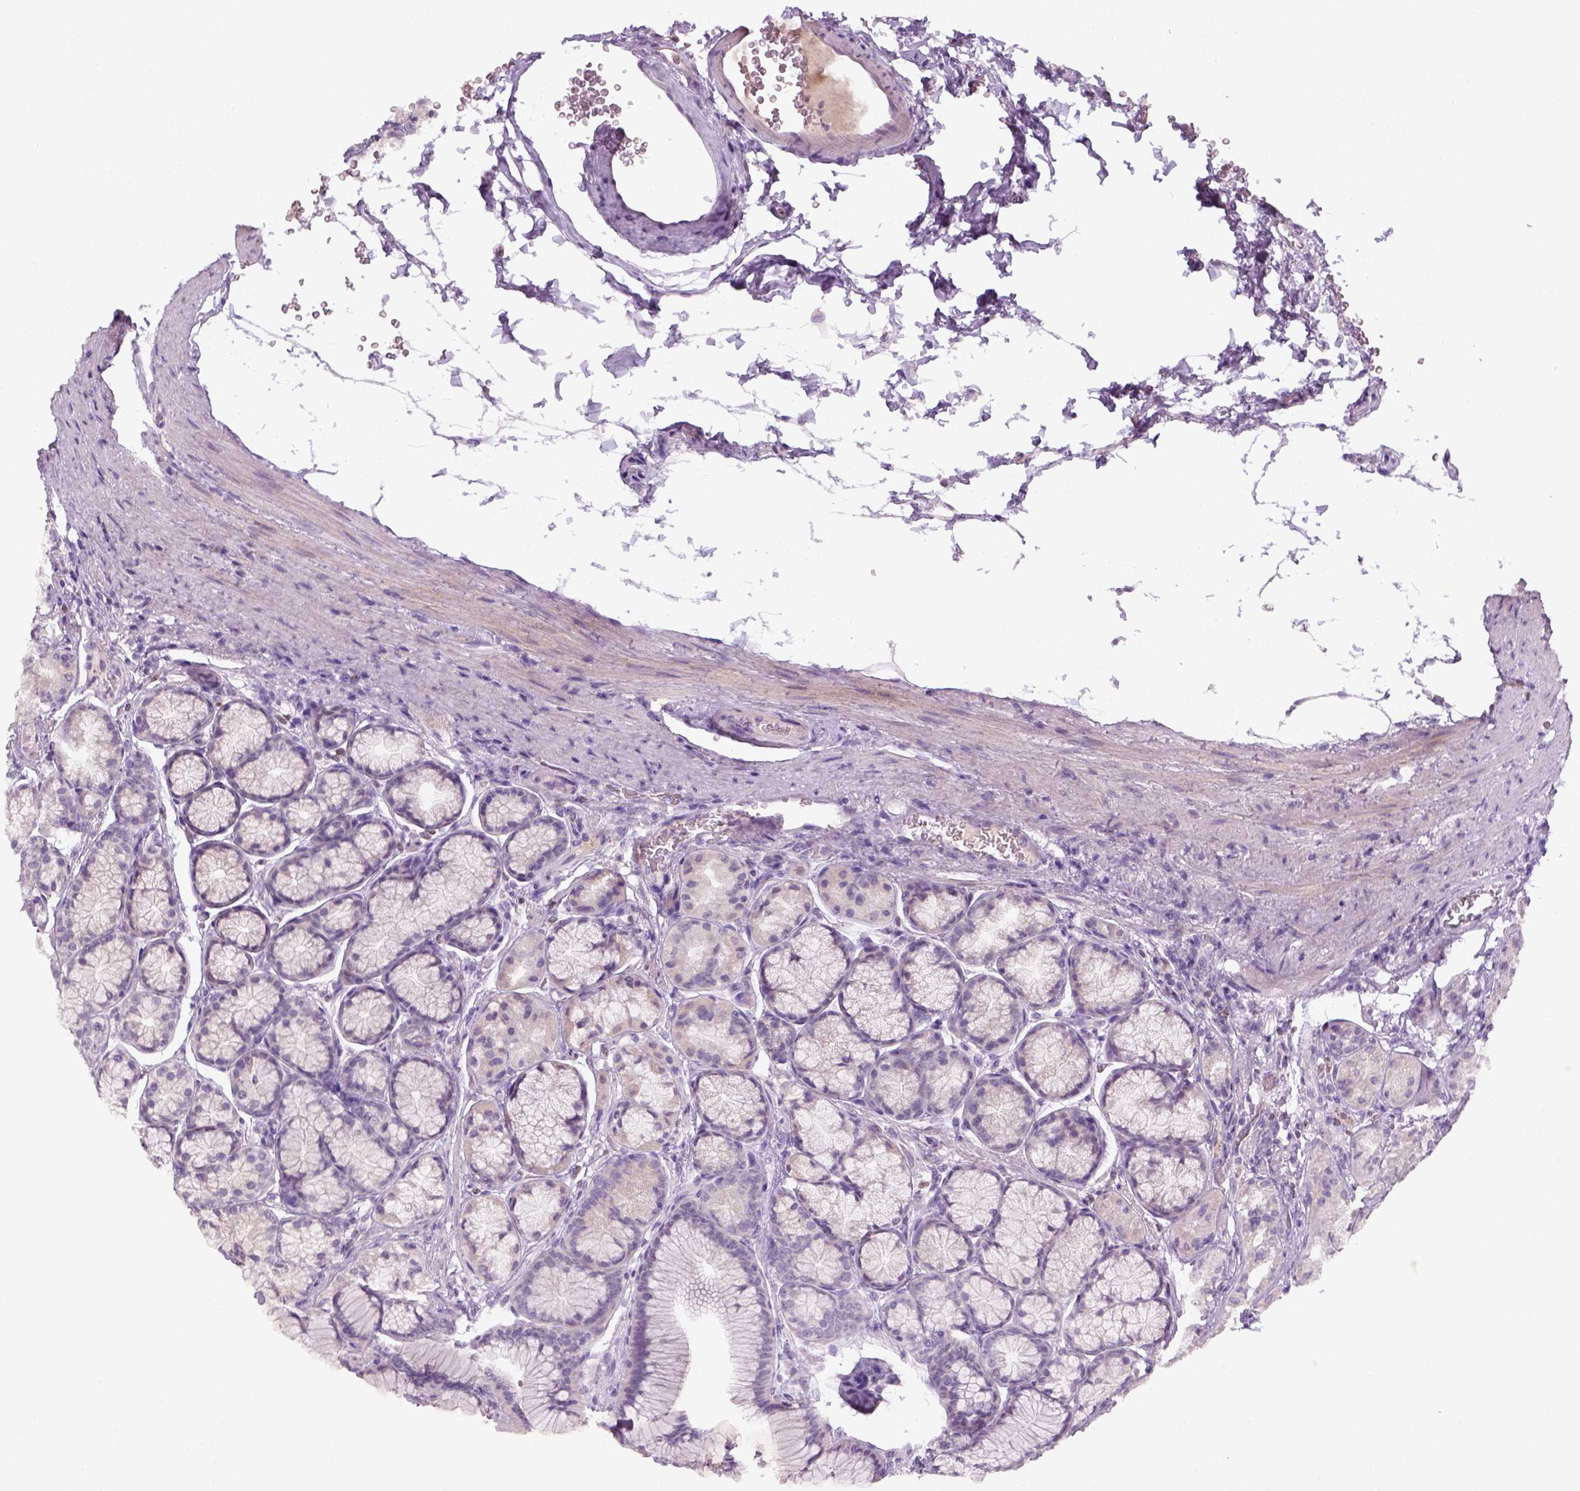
{"staining": {"intensity": "negative", "quantity": "none", "location": "none"}, "tissue": "stomach", "cell_type": "Glandular cells", "image_type": "normal", "snomed": [{"axis": "morphology", "description": "Normal tissue, NOS"}, {"axis": "morphology", "description": "Adenocarcinoma, NOS"}, {"axis": "morphology", "description": "Adenocarcinoma, High grade"}, {"axis": "topography", "description": "Stomach, upper"}, {"axis": "topography", "description": "Stomach"}], "caption": "High magnification brightfield microscopy of normal stomach stained with DAB (brown) and counterstained with hematoxylin (blue): glandular cells show no significant positivity. (DAB IHC visualized using brightfield microscopy, high magnification).", "gene": "GFI1B", "patient": {"sex": "female", "age": 65}}